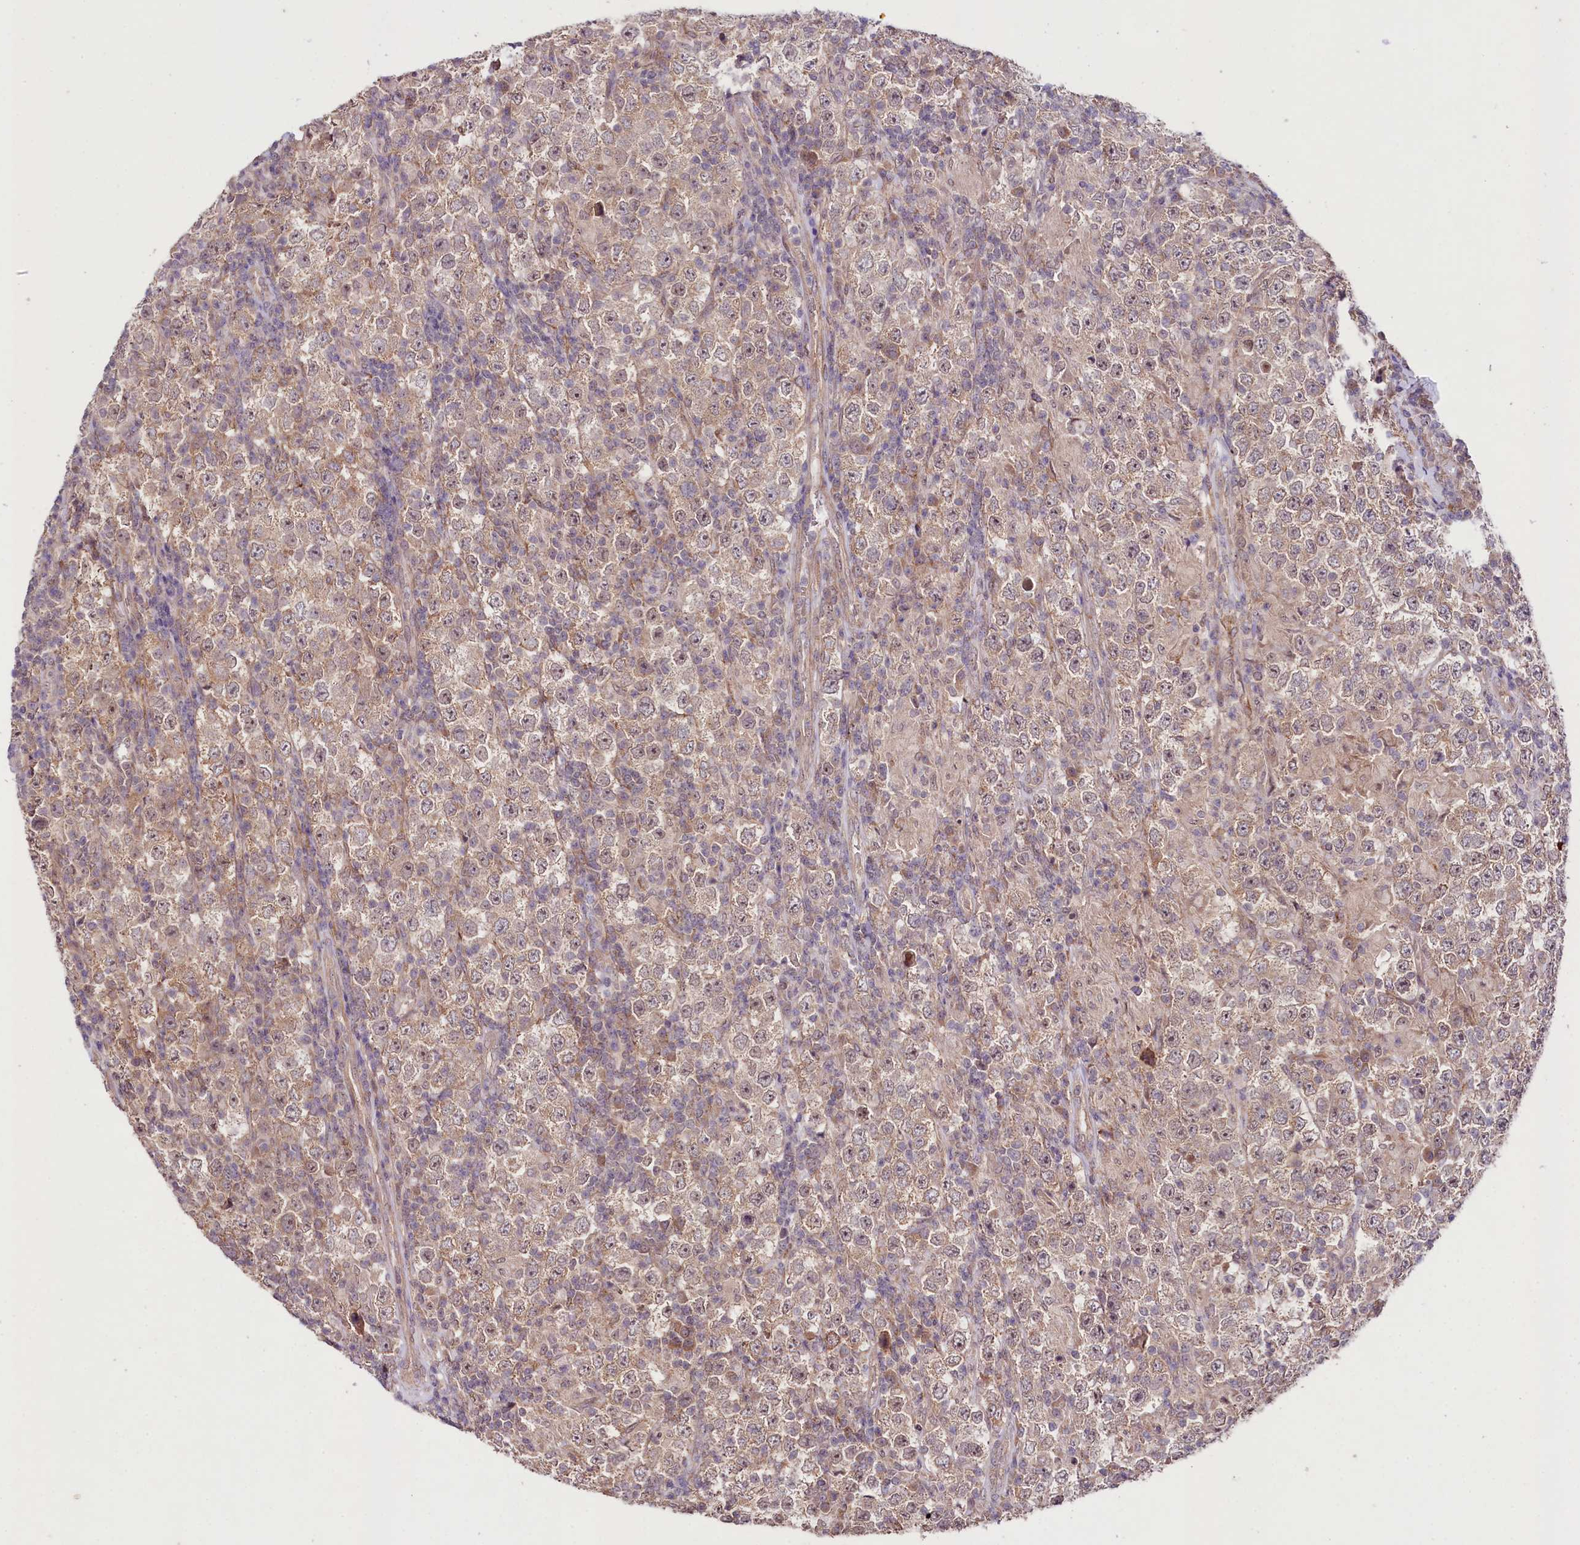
{"staining": {"intensity": "weak", "quantity": ">75%", "location": "cytoplasmic/membranous,nuclear"}, "tissue": "testis cancer", "cell_type": "Tumor cells", "image_type": "cancer", "snomed": [{"axis": "morphology", "description": "Normal tissue, NOS"}, {"axis": "morphology", "description": "Urothelial carcinoma, High grade"}, {"axis": "morphology", "description": "Seminoma, NOS"}, {"axis": "morphology", "description": "Carcinoma, Embryonal, NOS"}, {"axis": "topography", "description": "Urinary bladder"}, {"axis": "topography", "description": "Testis"}], "caption": "Testis cancer (seminoma) tissue demonstrates weak cytoplasmic/membranous and nuclear staining in approximately >75% of tumor cells, visualized by immunohistochemistry.", "gene": "PHLDB1", "patient": {"sex": "male", "age": 41}}